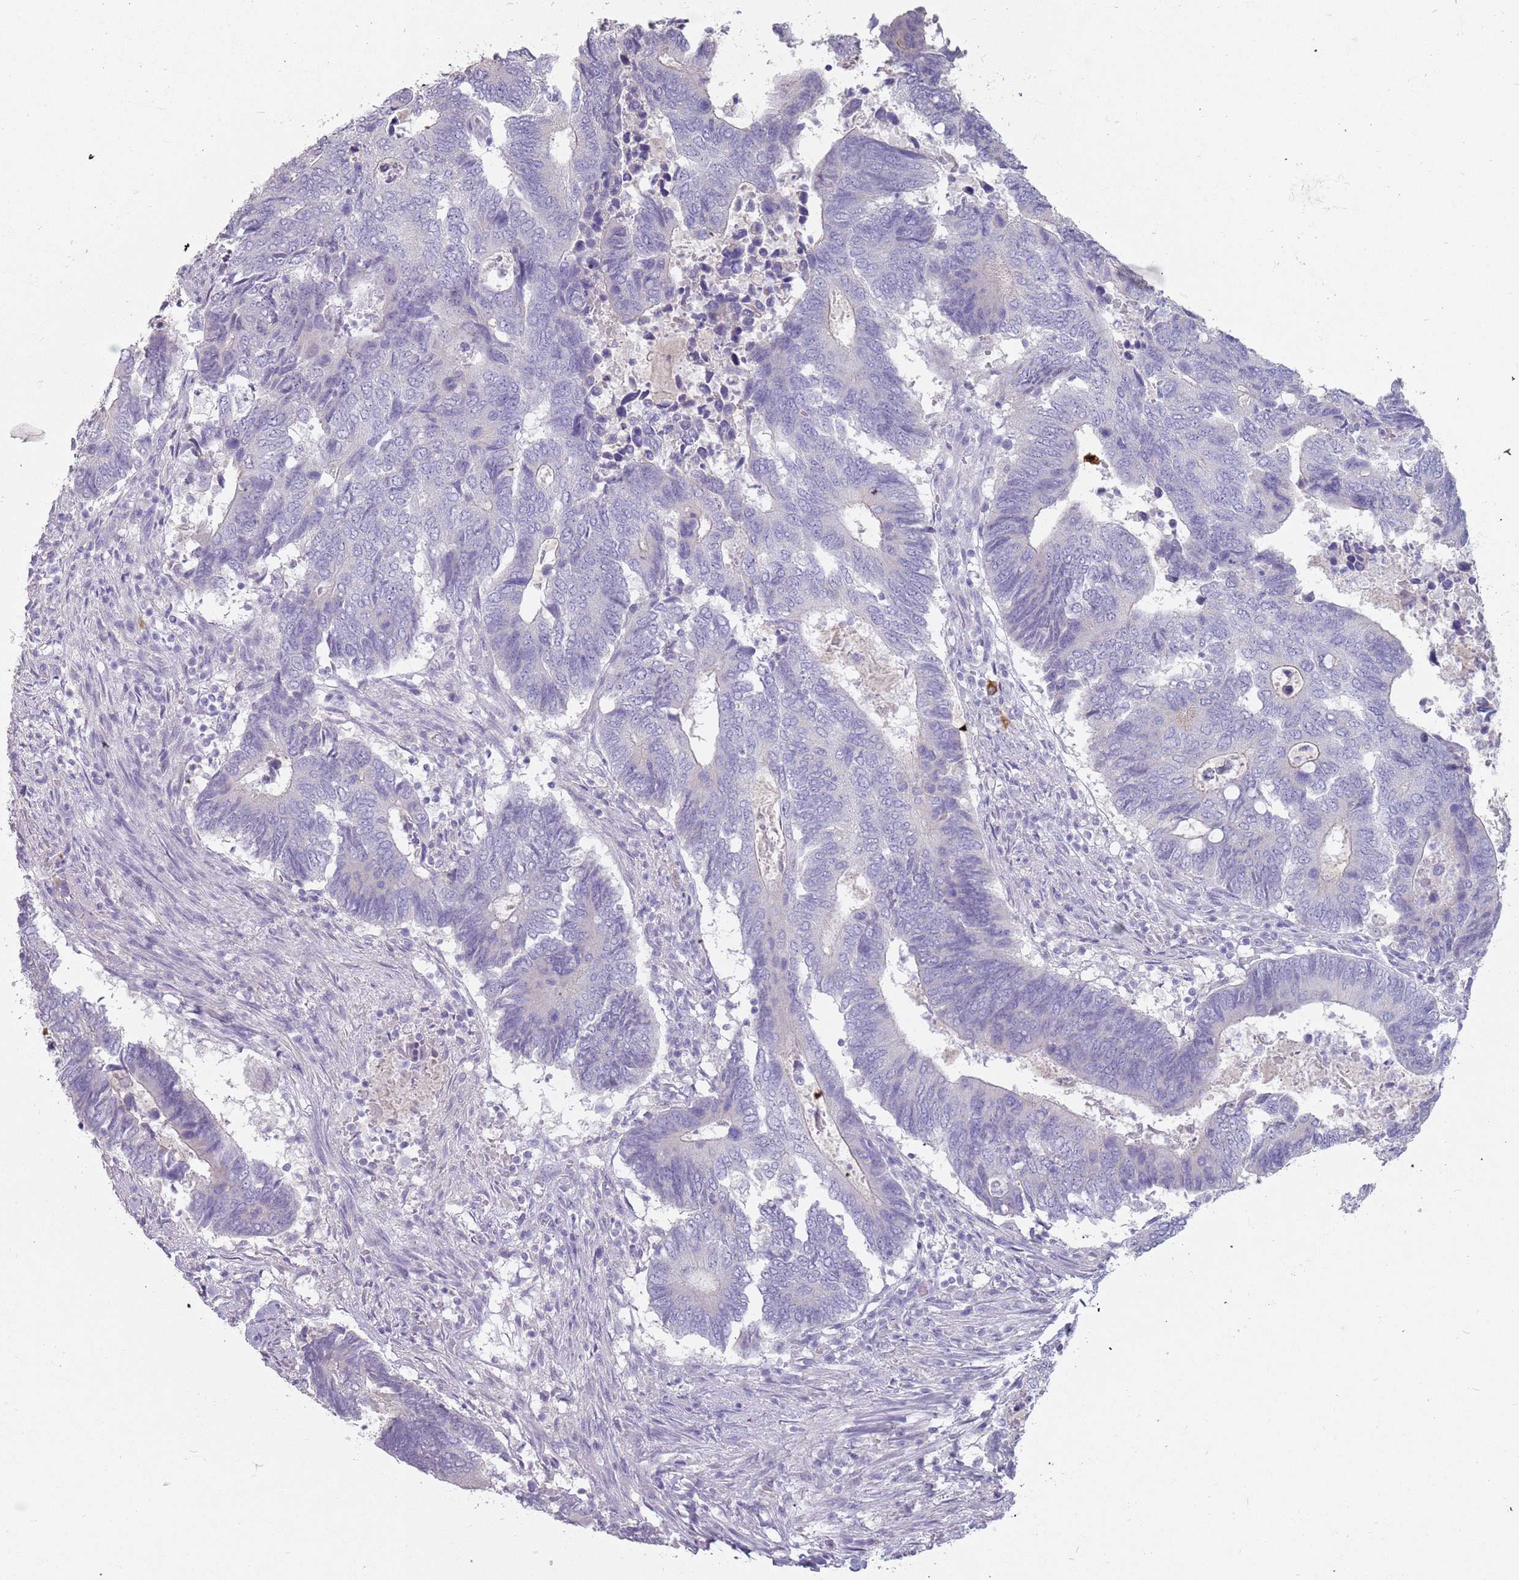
{"staining": {"intensity": "negative", "quantity": "none", "location": "none"}, "tissue": "colorectal cancer", "cell_type": "Tumor cells", "image_type": "cancer", "snomed": [{"axis": "morphology", "description": "Adenocarcinoma, NOS"}, {"axis": "topography", "description": "Colon"}], "caption": "Immunohistochemistry (IHC) image of neoplastic tissue: human colorectal adenocarcinoma stained with DAB reveals no significant protein staining in tumor cells.", "gene": "STYK1", "patient": {"sex": "male", "age": 87}}